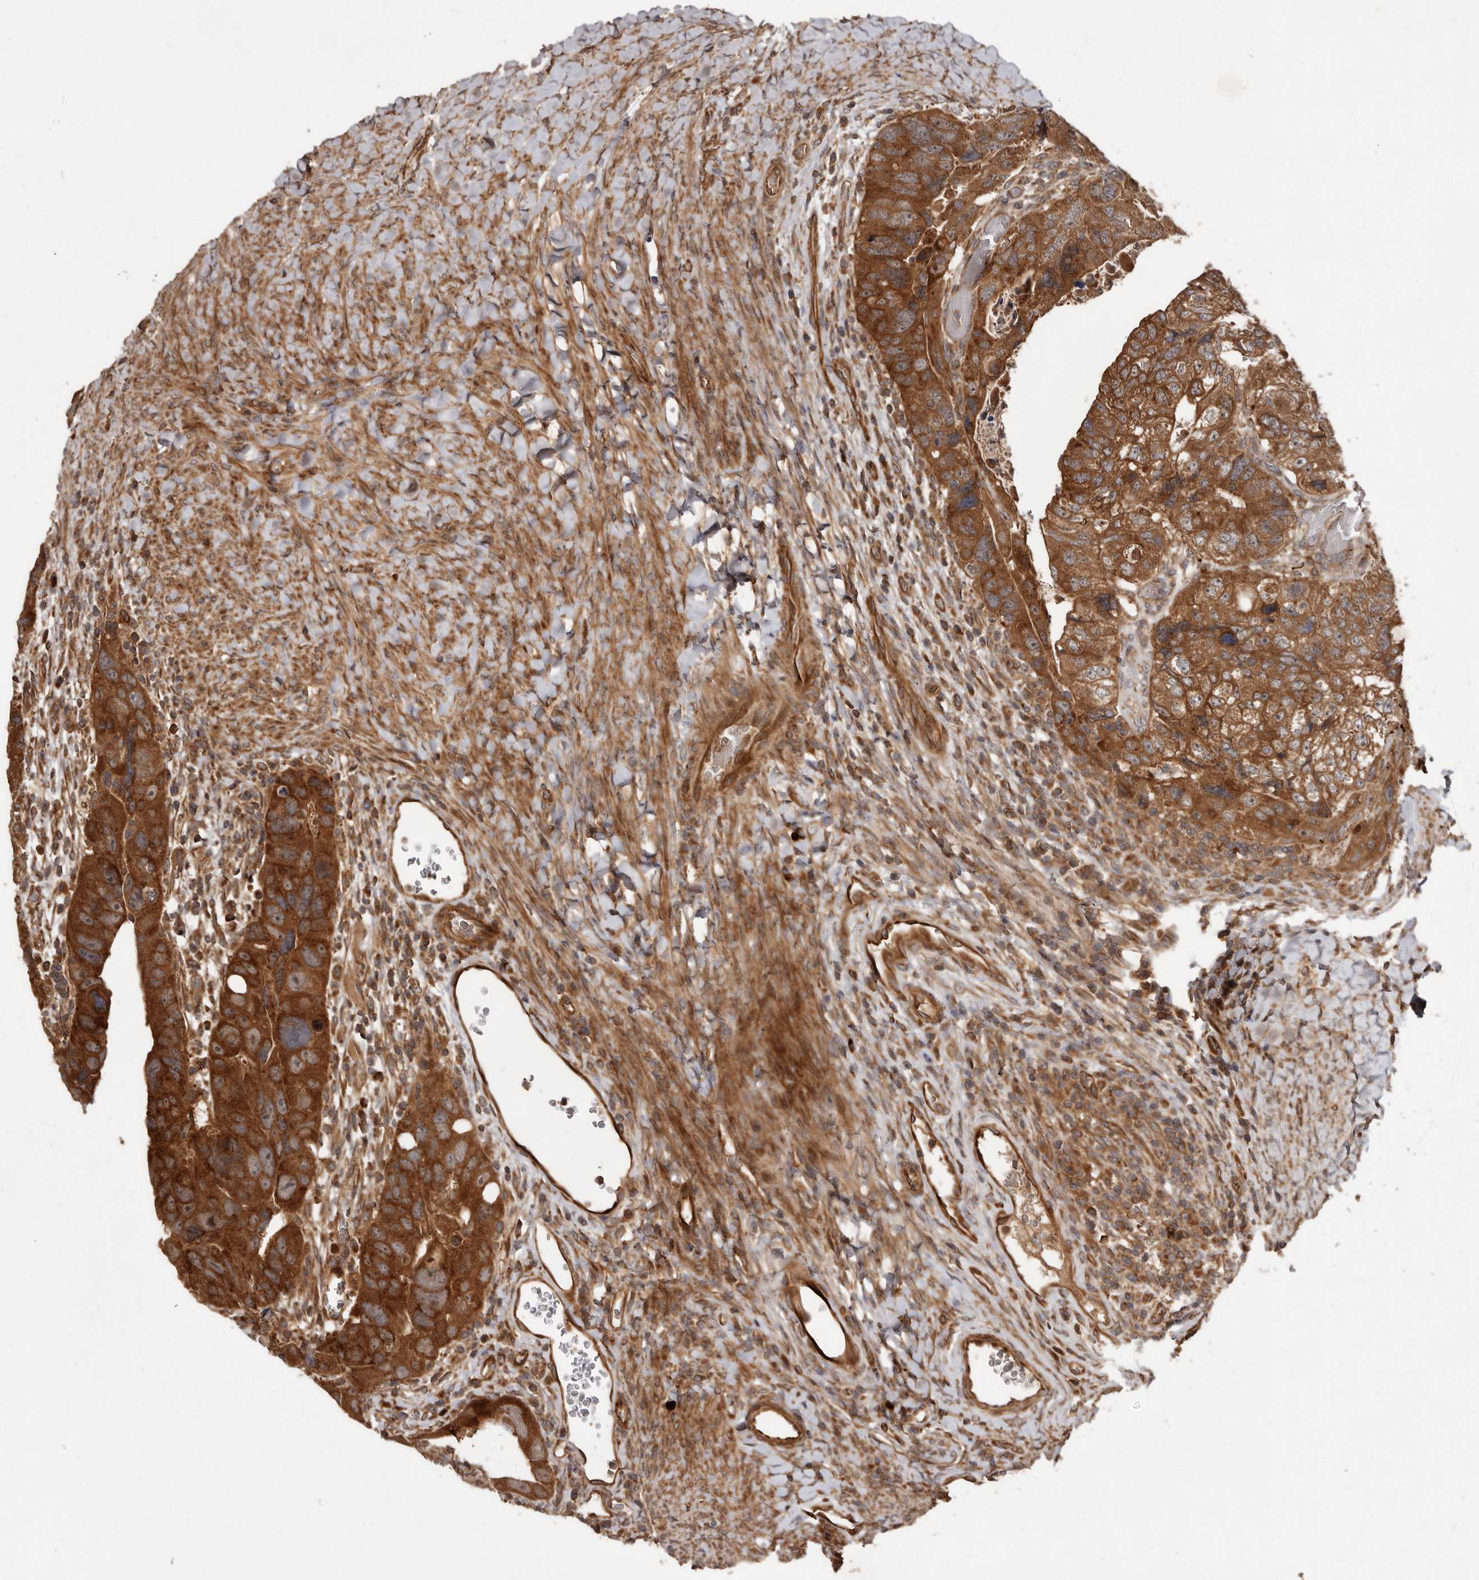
{"staining": {"intensity": "strong", "quantity": ">75%", "location": "cytoplasmic/membranous"}, "tissue": "colorectal cancer", "cell_type": "Tumor cells", "image_type": "cancer", "snomed": [{"axis": "morphology", "description": "Adenocarcinoma, NOS"}, {"axis": "topography", "description": "Rectum"}], "caption": "IHC (DAB (3,3'-diaminobenzidine)) staining of human colorectal adenocarcinoma demonstrates strong cytoplasmic/membranous protein expression in approximately >75% of tumor cells.", "gene": "STK36", "patient": {"sex": "male", "age": 59}}